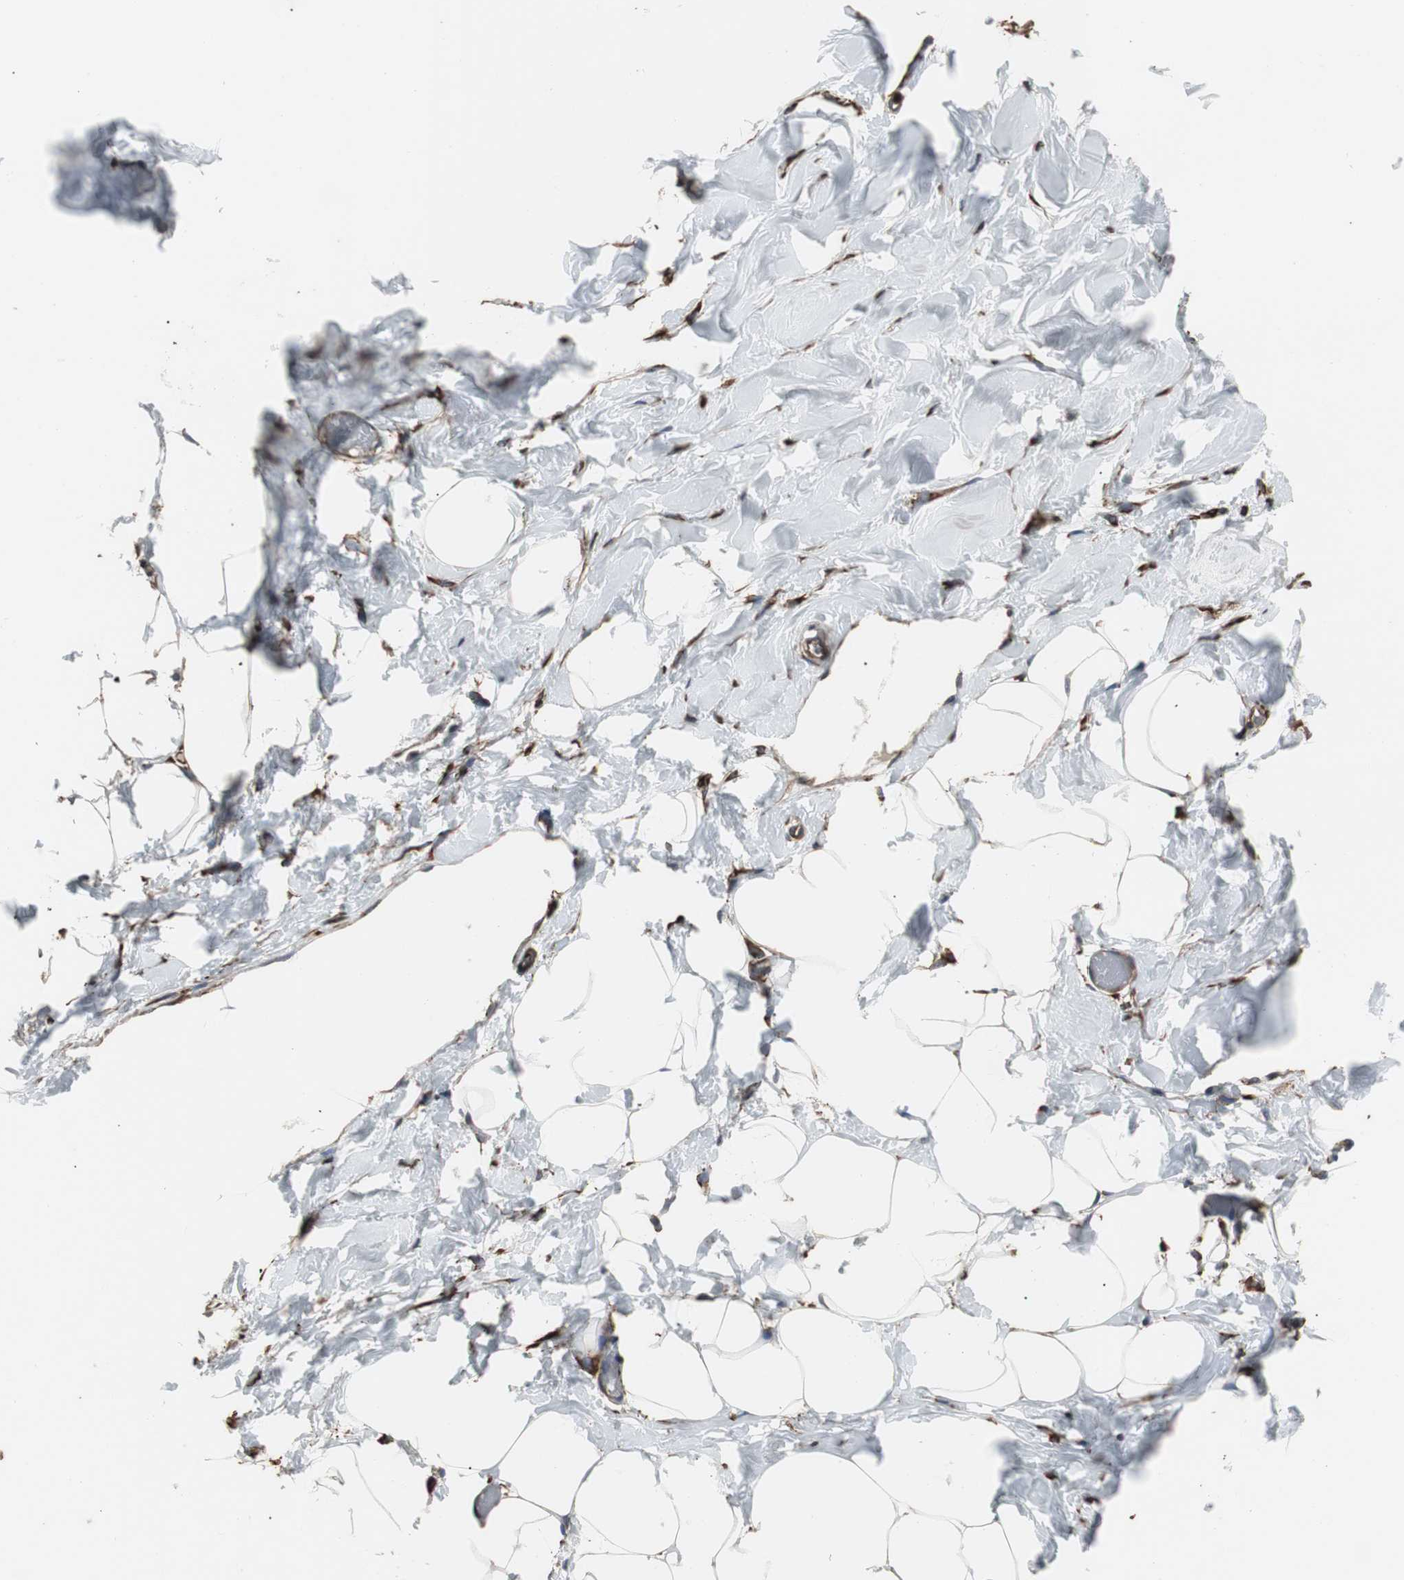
{"staining": {"intensity": "weak", "quantity": ">75%", "location": "cytoplasmic/membranous,nuclear"}, "tissue": "adipose tissue", "cell_type": "Adipocytes", "image_type": "normal", "snomed": [{"axis": "morphology", "description": "Normal tissue, NOS"}, {"axis": "topography", "description": "Breast"}, {"axis": "topography", "description": "Soft tissue"}], "caption": "The photomicrograph exhibits immunohistochemical staining of unremarkable adipose tissue. There is weak cytoplasmic/membranous,nuclear expression is present in approximately >75% of adipocytes.", "gene": "CALU", "patient": {"sex": "female", "age": 25}}